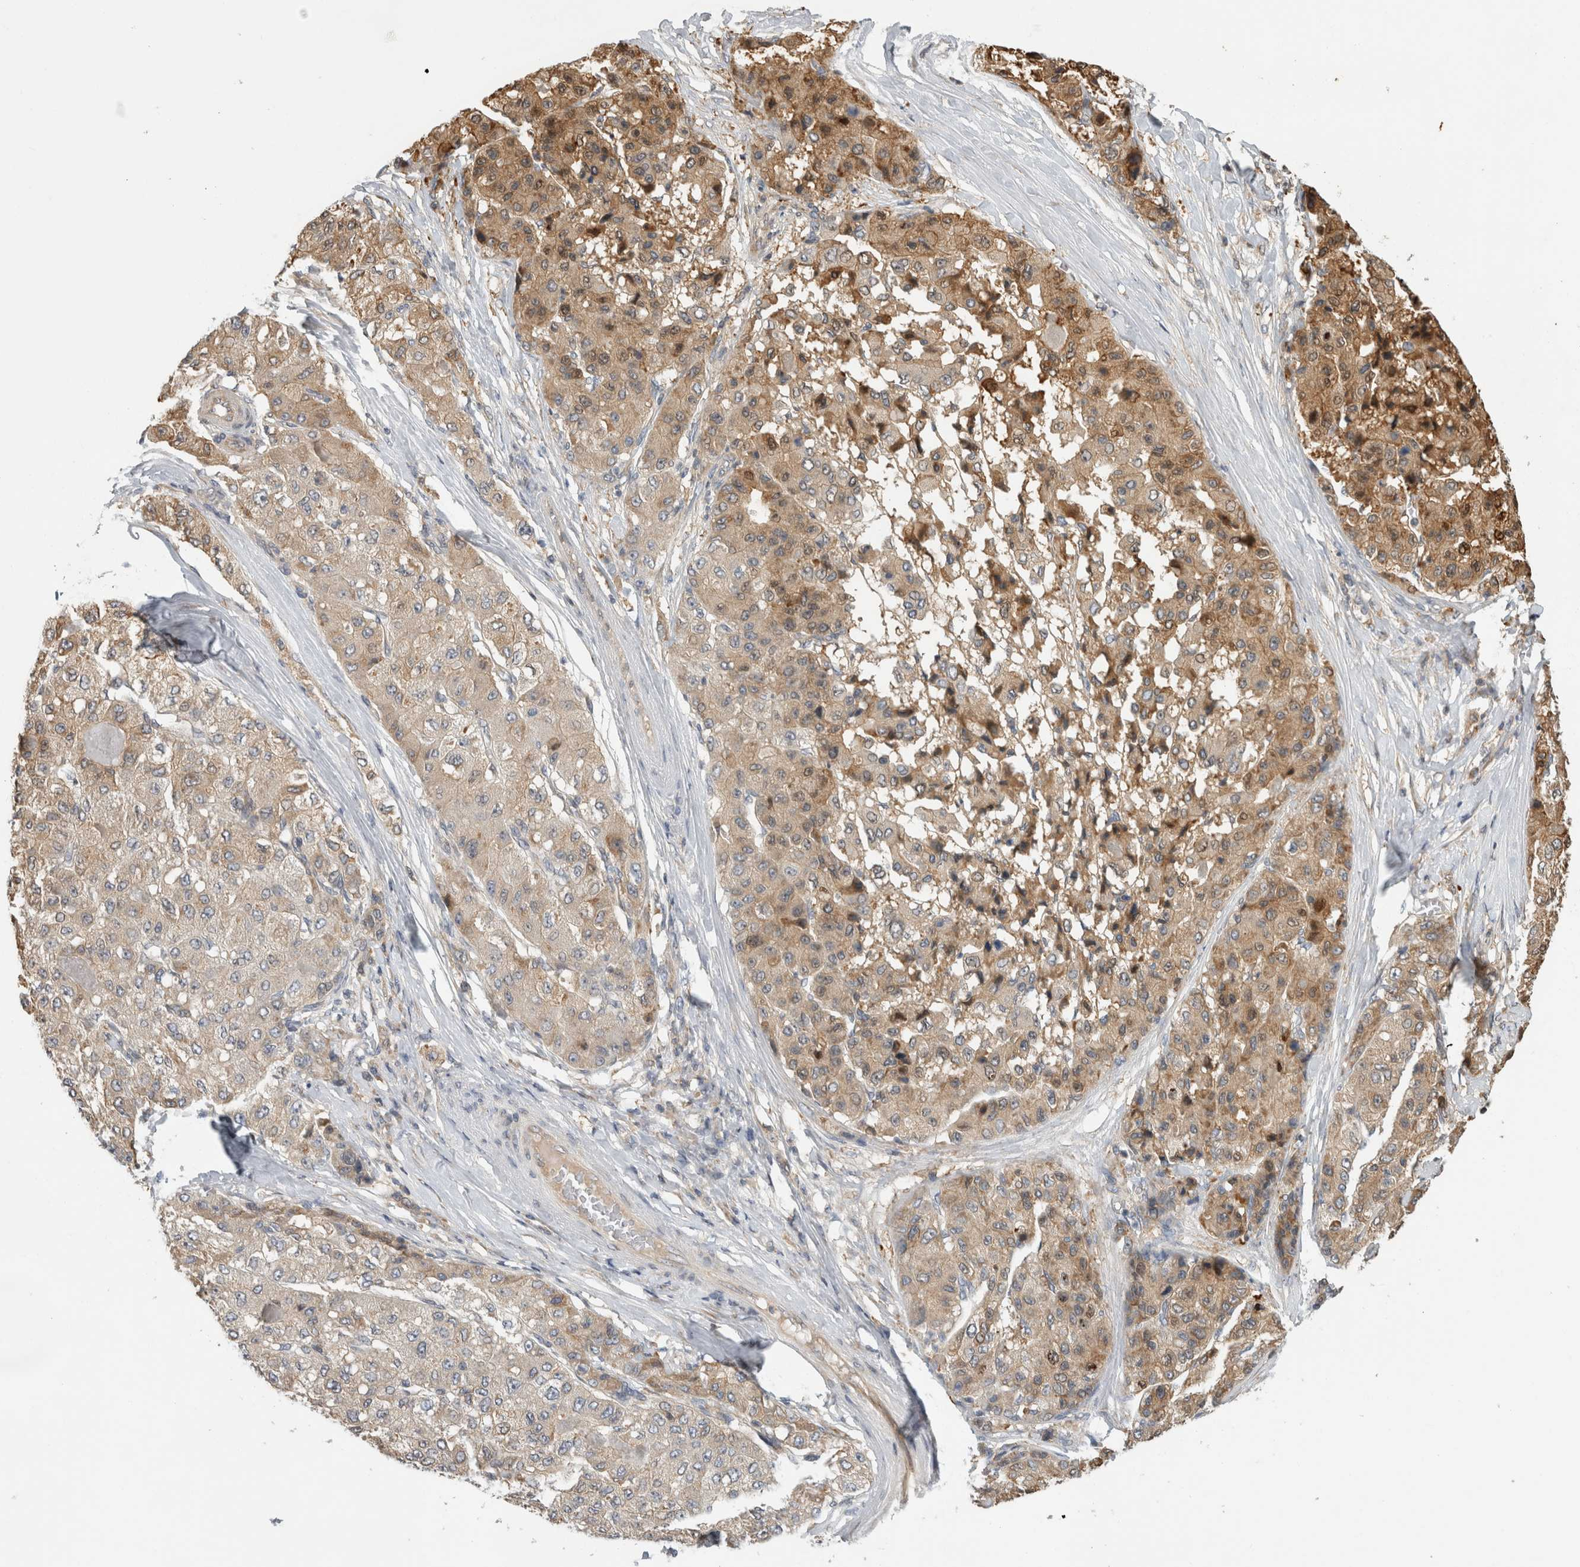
{"staining": {"intensity": "moderate", "quantity": "25%-75%", "location": "cytoplasmic/membranous"}, "tissue": "liver cancer", "cell_type": "Tumor cells", "image_type": "cancer", "snomed": [{"axis": "morphology", "description": "Carcinoma, Hepatocellular, NOS"}, {"axis": "topography", "description": "Liver"}], "caption": "Human hepatocellular carcinoma (liver) stained with a protein marker reveals moderate staining in tumor cells.", "gene": "PARP6", "patient": {"sex": "male", "age": 80}}